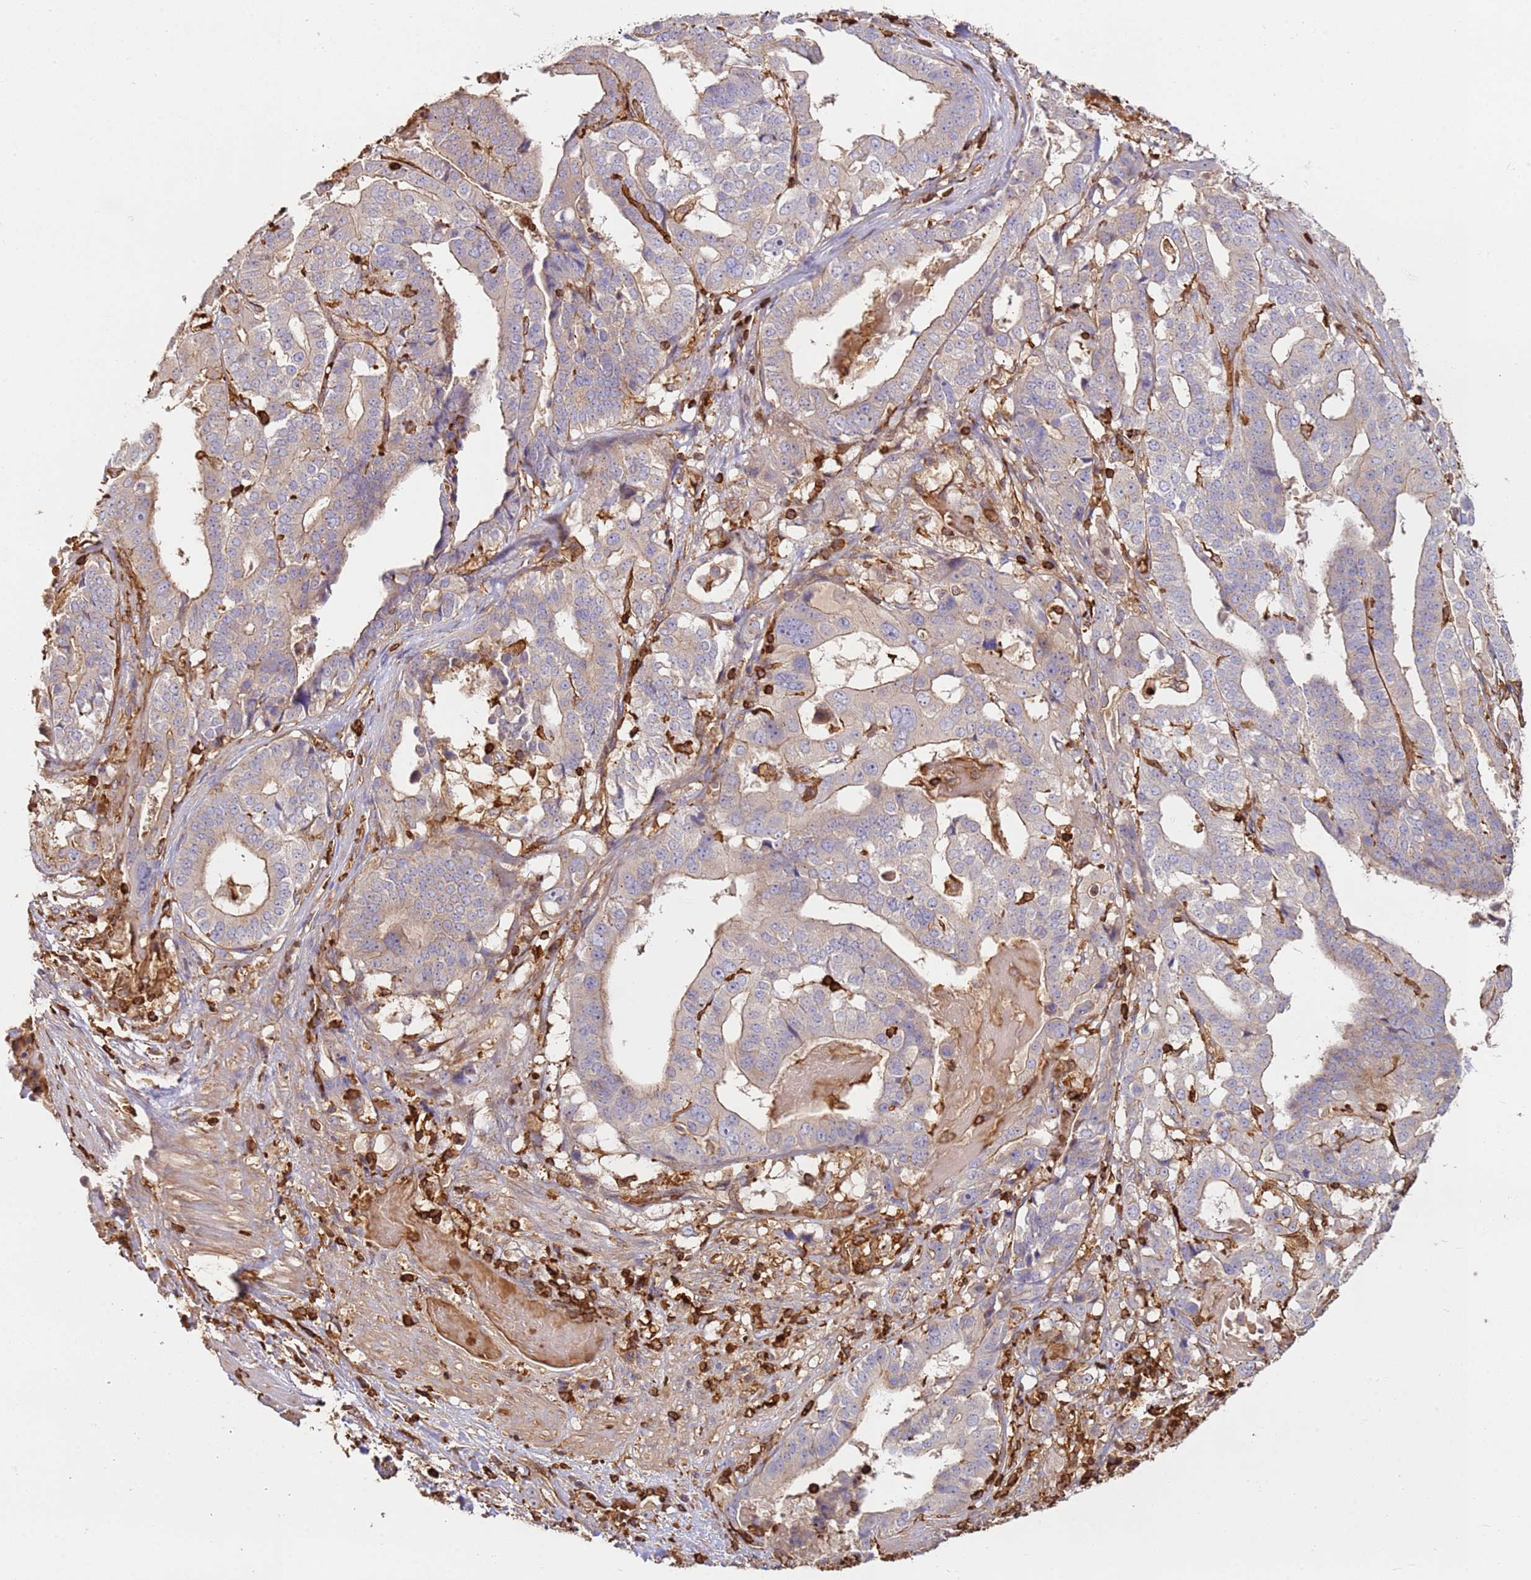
{"staining": {"intensity": "weak", "quantity": "25%-75%", "location": "cytoplasmic/membranous"}, "tissue": "stomach cancer", "cell_type": "Tumor cells", "image_type": "cancer", "snomed": [{"axis": "morphology", "description": "Adenocarcinoma, NOS"}, {"axis": "topography", "description": "Stomach"}], "caption": "This micrograph displays adenocarcinoma (stomach) stained with immunohistochemistry (IHC) to label a protein in brown. The cytoplasmic/membranous of tumor cells show weak positivity for the protein. Nuclei are counter-stained blue.", "gene": "OR6P1", "patient": {"sex": "male", "age": 48}}